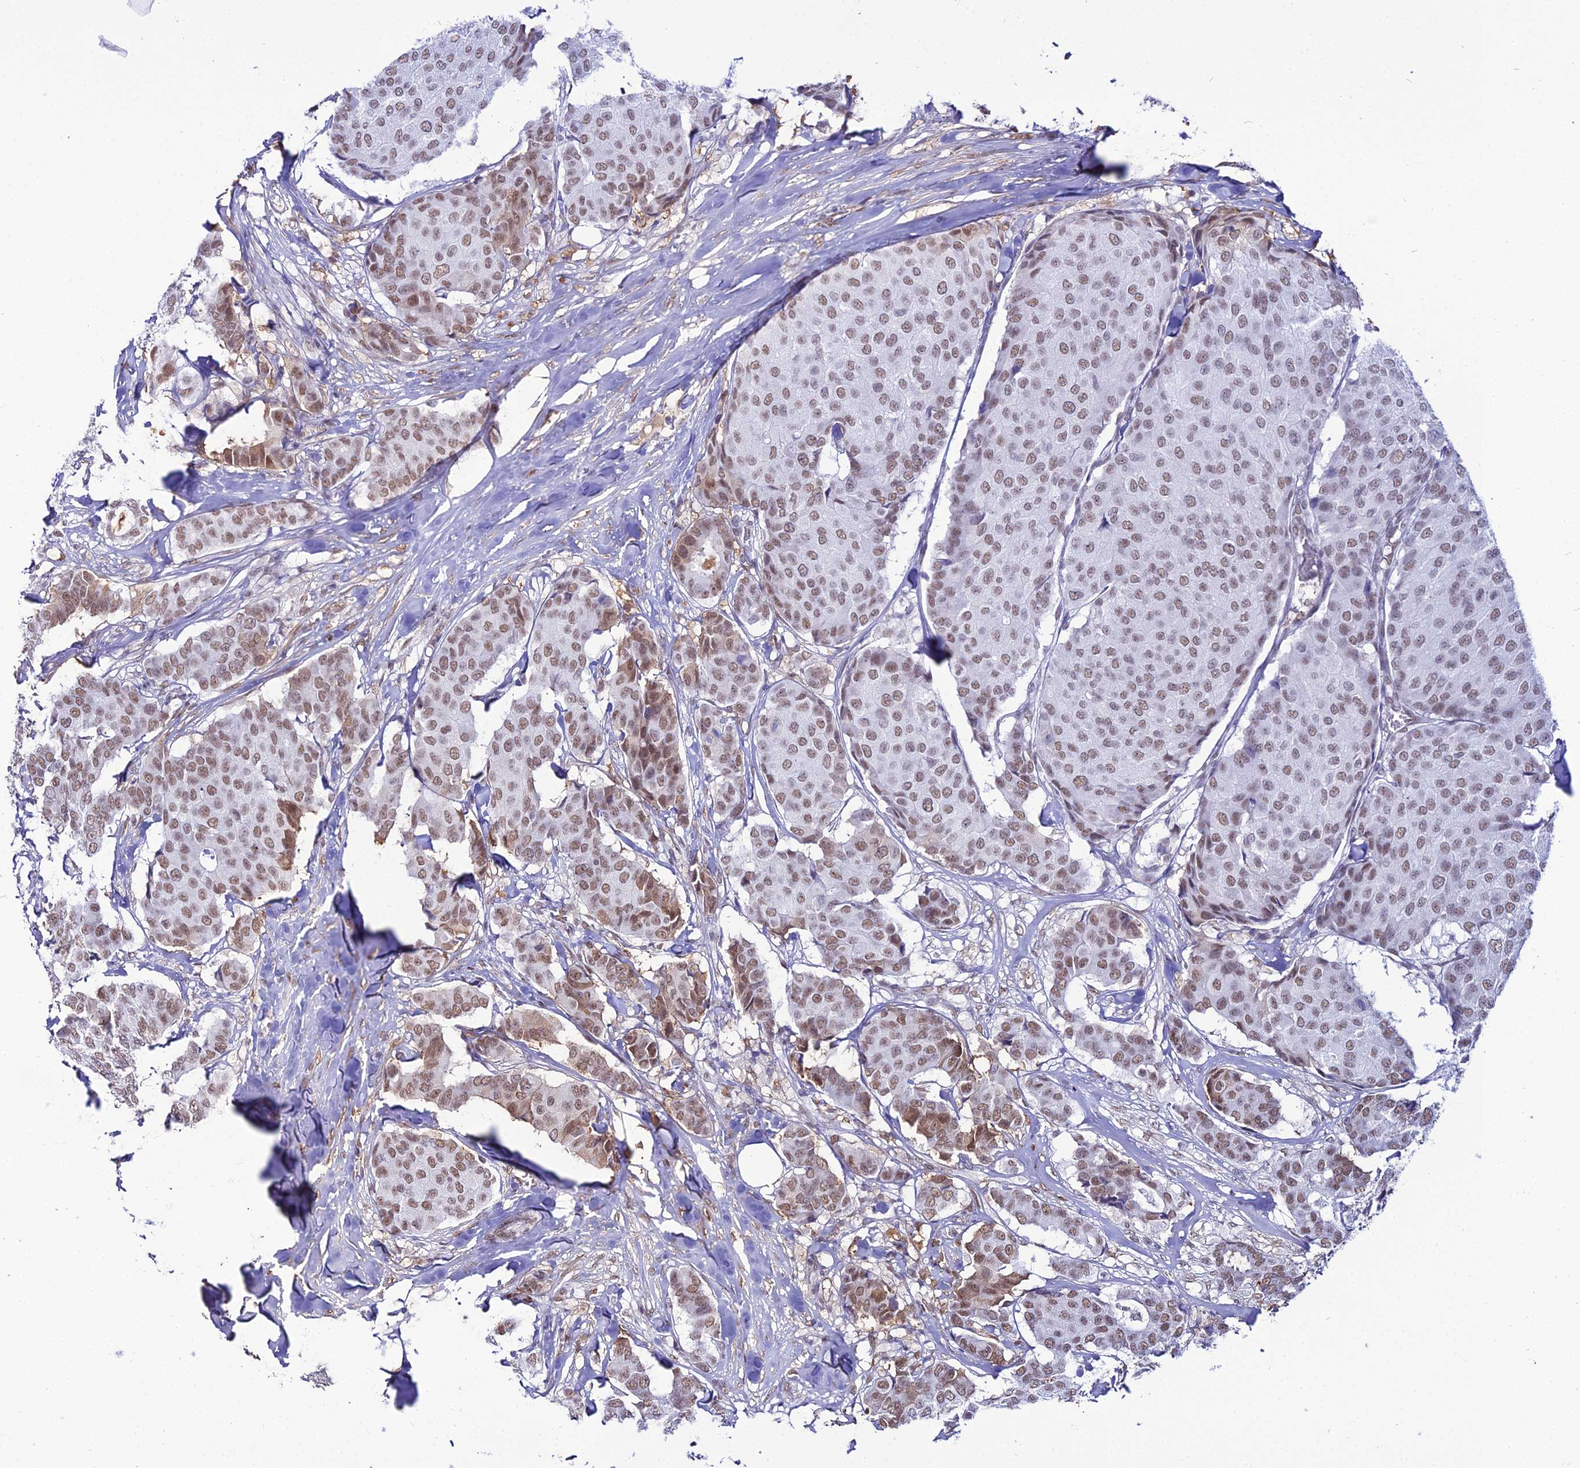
{"staining": {"intensity": "moderate", "quantity": "25%-75%", "location": "nuclear"}, "tissue": "breast cancer", "cell_type": "Tumor cells", "image_type": "cancer", "snomed": [{"axis": "morphology", "description": "Duct carcinoma"}, {"axis": "topography", "description": "Breast"}], "caption": "Moderate nuclear expression for a protein is seen in approximately 25%-75% of tumor cells of intraductal carcinoma (breast) using immunohistochemistry.", "gene": "RBM12", "patient": {"sex": "female", "age": 75}}